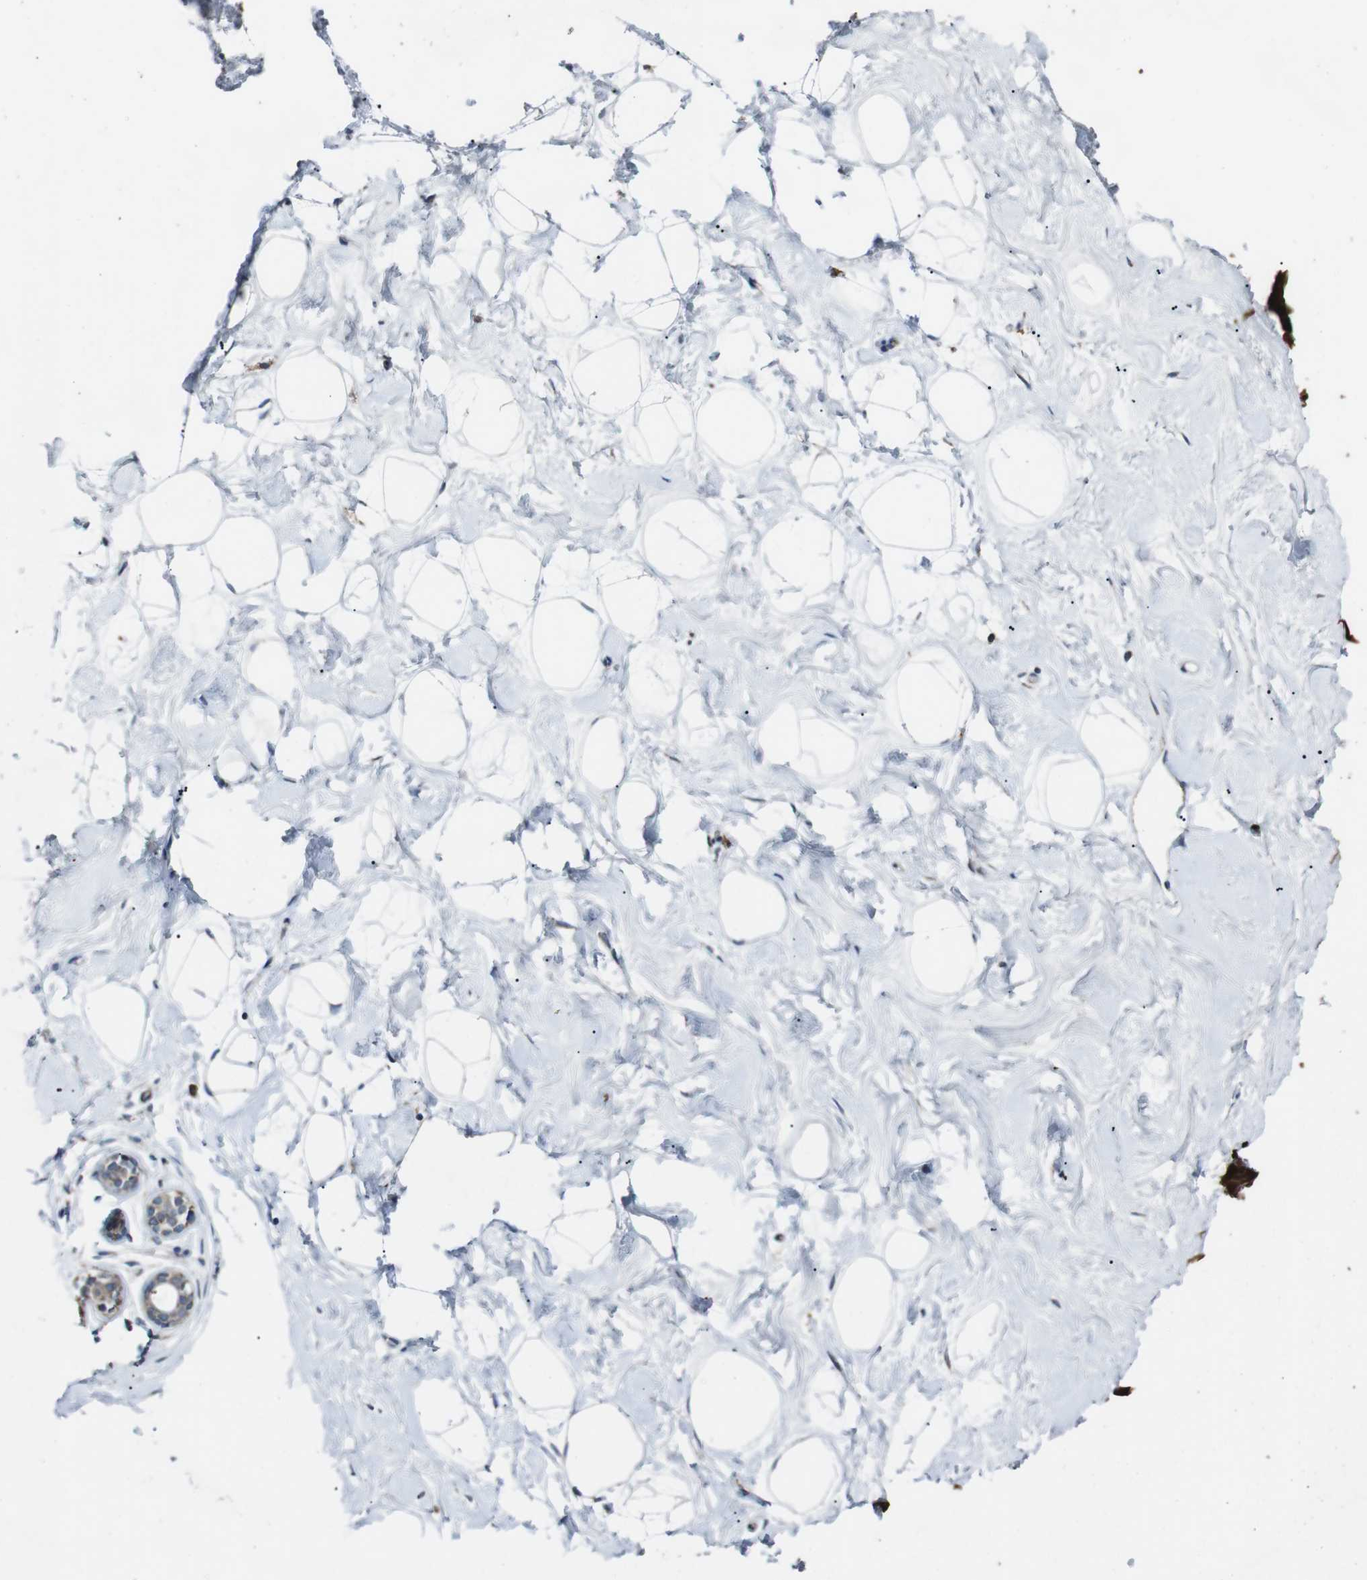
{"staining": {"intensity": "negative", "quantity": "none", "location": "none"}, "tissue": "breast", "cell_type": "Adipocytes", "image_type": "normal", "snomed": [{"axis": "morphology", "description": "Normal tissue, NOS"}, {"axis": "topography", "description": "Breast"}], "caption": "This is an immunohistochemistry image of normal breast. There is no expression in adipocytes.", "gene": "CISD2", "patient": {"sex": "female", "age": 23}}